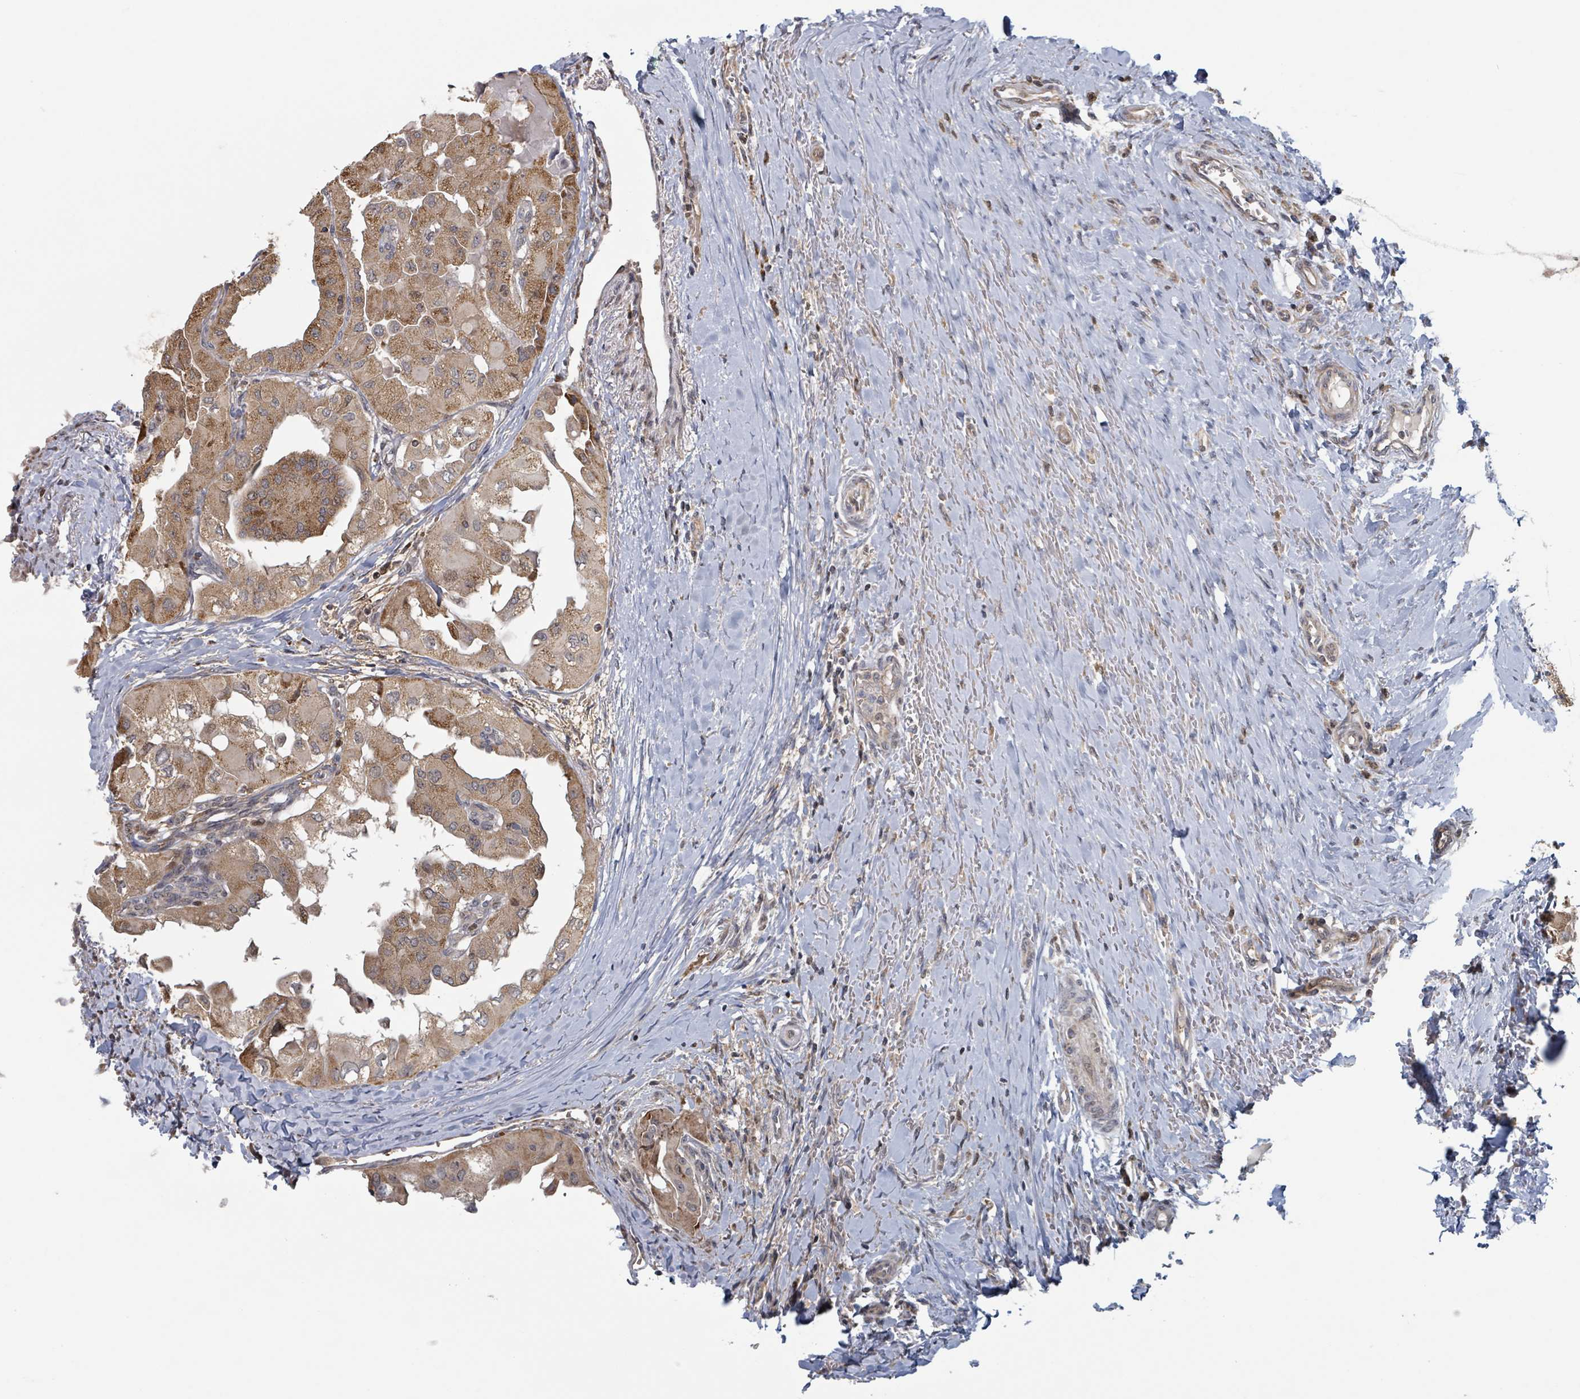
{"staining": {"intensity": "moderate", "quantity": ">75%", "location": "cytoplasmic/membranous"}, "tissue": "thyroid cancer", "cell_type": "Tumor cells", "image_type": "cancer", "snomed": [{"axis": "morphology", "description": "Papillary adenocarcinoma, NOS"}, {"axis": "topography", "description": "Thyroid gland"}], "caption": "Immunohistochemical staining of human thyroid cancer demonstrates moderate cytoplasmic/membranous protein expression in approximately >75% of tumor cells. The staining is performed using DAB (3,3'-diaminobenzidine) brown chromogen to label protein expression. The nuclei are counter-stained blue using hematoxylin.", "gene": "HIVEP1", "patient": {"sex": "female", "age": 59}}